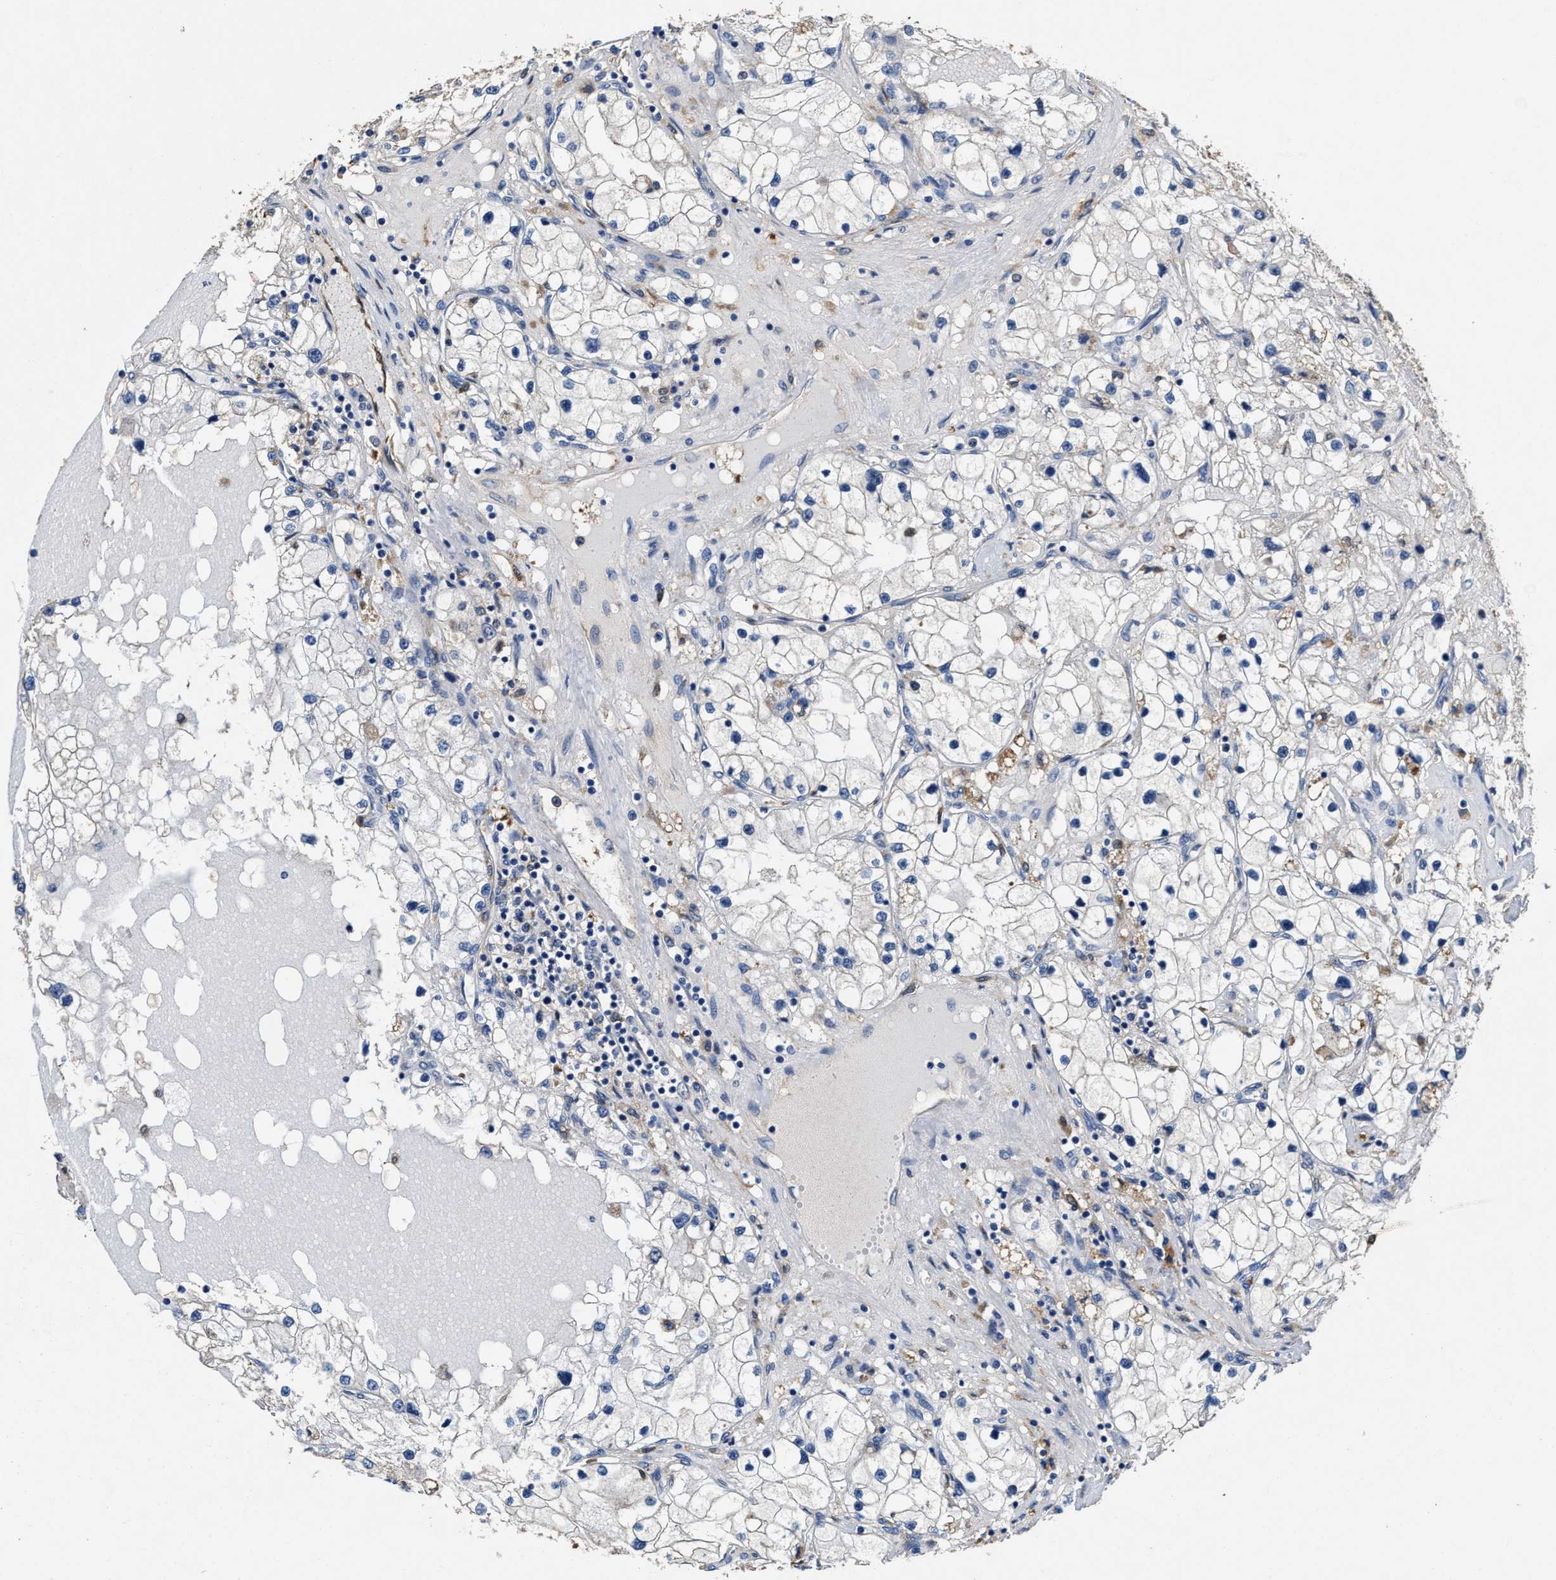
{"staining": {"intensity": "negative", "quantity": "none", "location": "none"}, "tissue": "renal cancer", "cell_type": "Tumor cells", "image_type": "cancer", "snomed": [{"axis": "morphology", "description": "Adenocarcinoma, NOS"}, {"axis": "topography", "description": "Kidney"}], "caption": "Protein analysis of adenocarcinoma (renal) exhibits no significant staining in tumor cells.", "gene": "PEG10", "patient": {"sex": "male", "age": 68}}